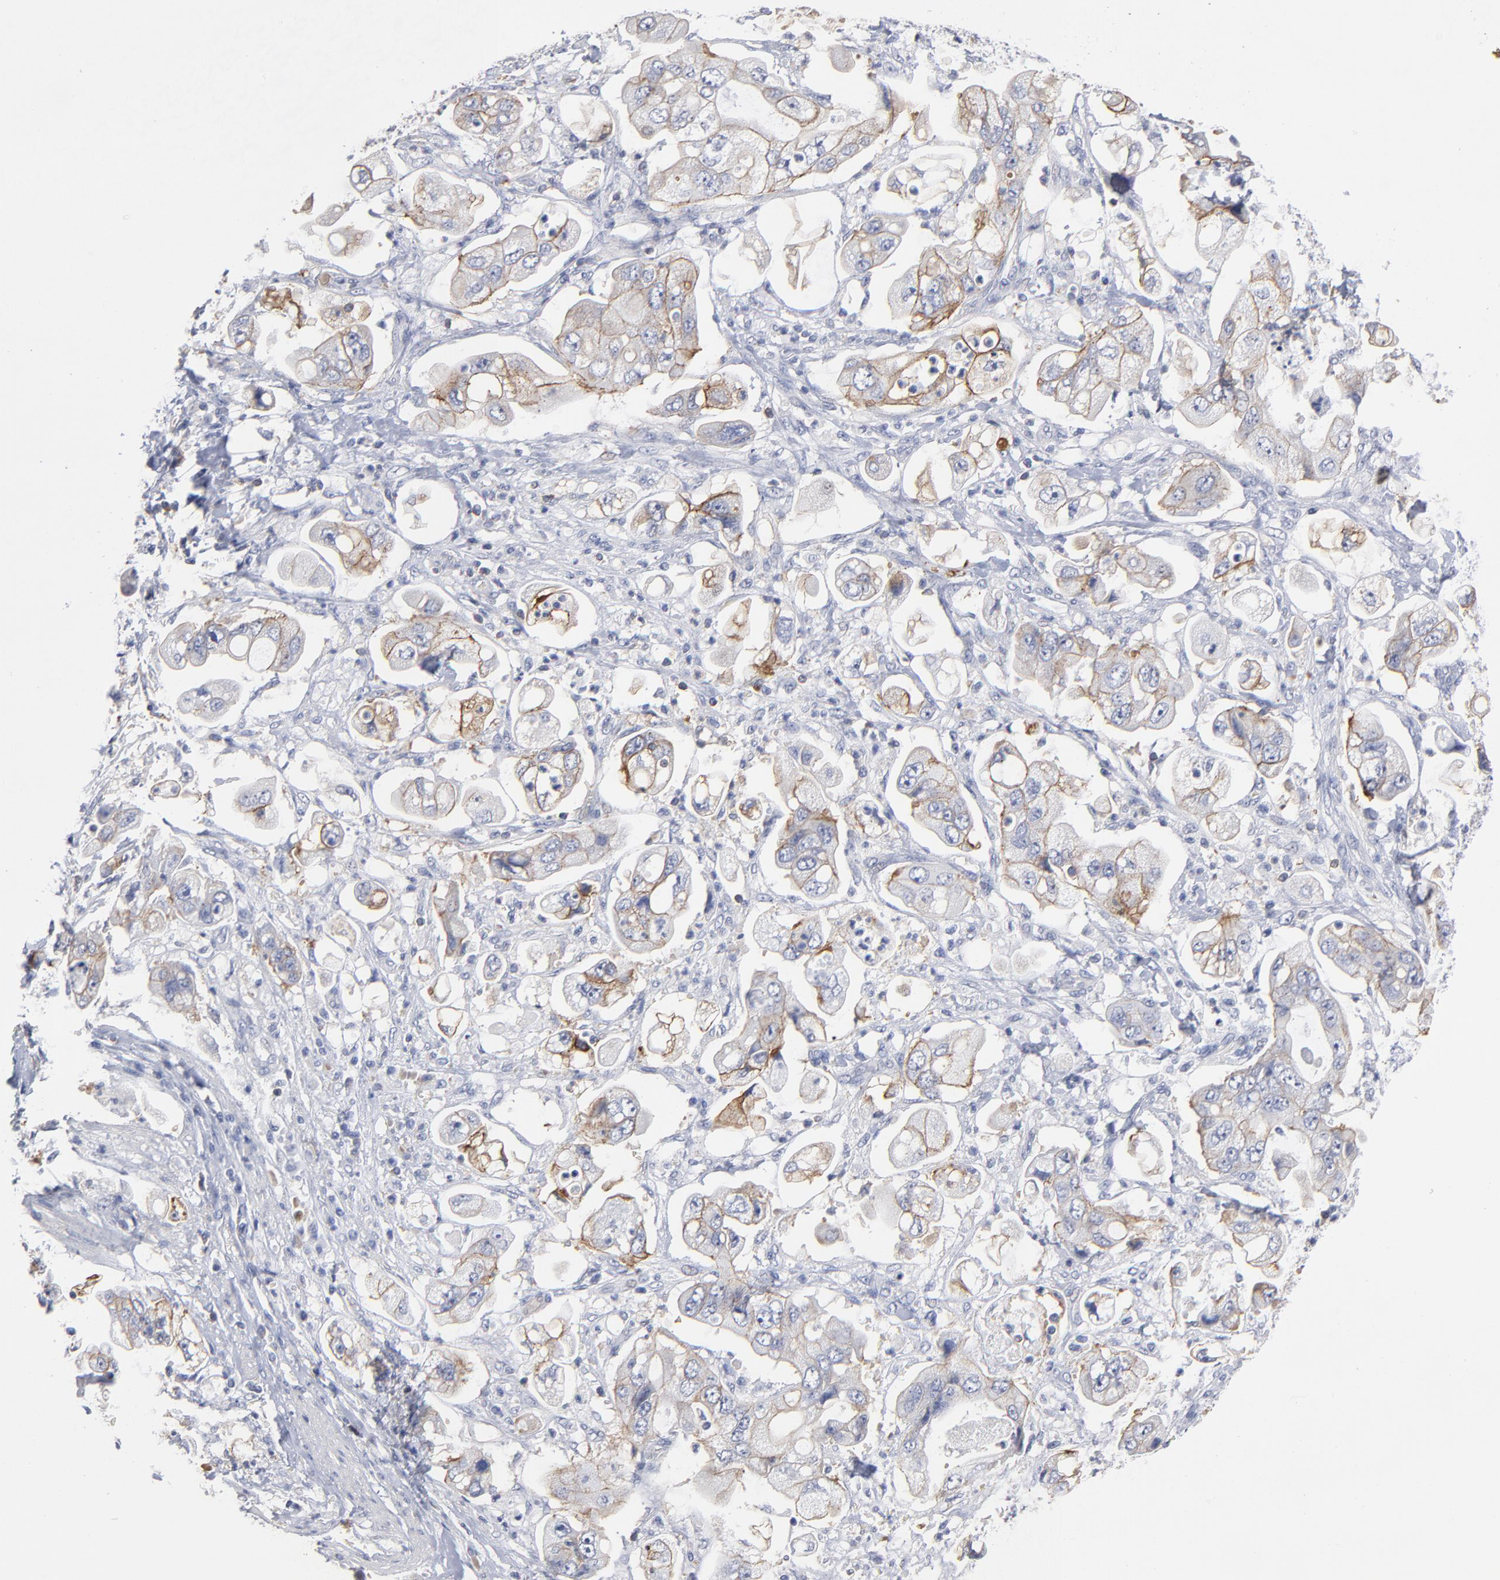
{"staining": {"intensity": "moderate", "quantity": "25%-75%", "location": "cytoplasmic/membranous"}, "tissue": "stomach cancer", "cell_type": "Tumor cells", "image_type": "cancer", "snomed": [{"axis": "morphology", "description": "Adenocarcinoma, NOS"}, {"axis": "topography", "description": "Stomach"}], "caption": "This image demonstrates IHC staining of human stomach cancer (adenocarcinoma), with medium moderate cytoplasmic/membranous expression in about 25%-75% of tumor cells.", "gene": "PDLIM2", "patient": {"sex": "male", "age": 62}}